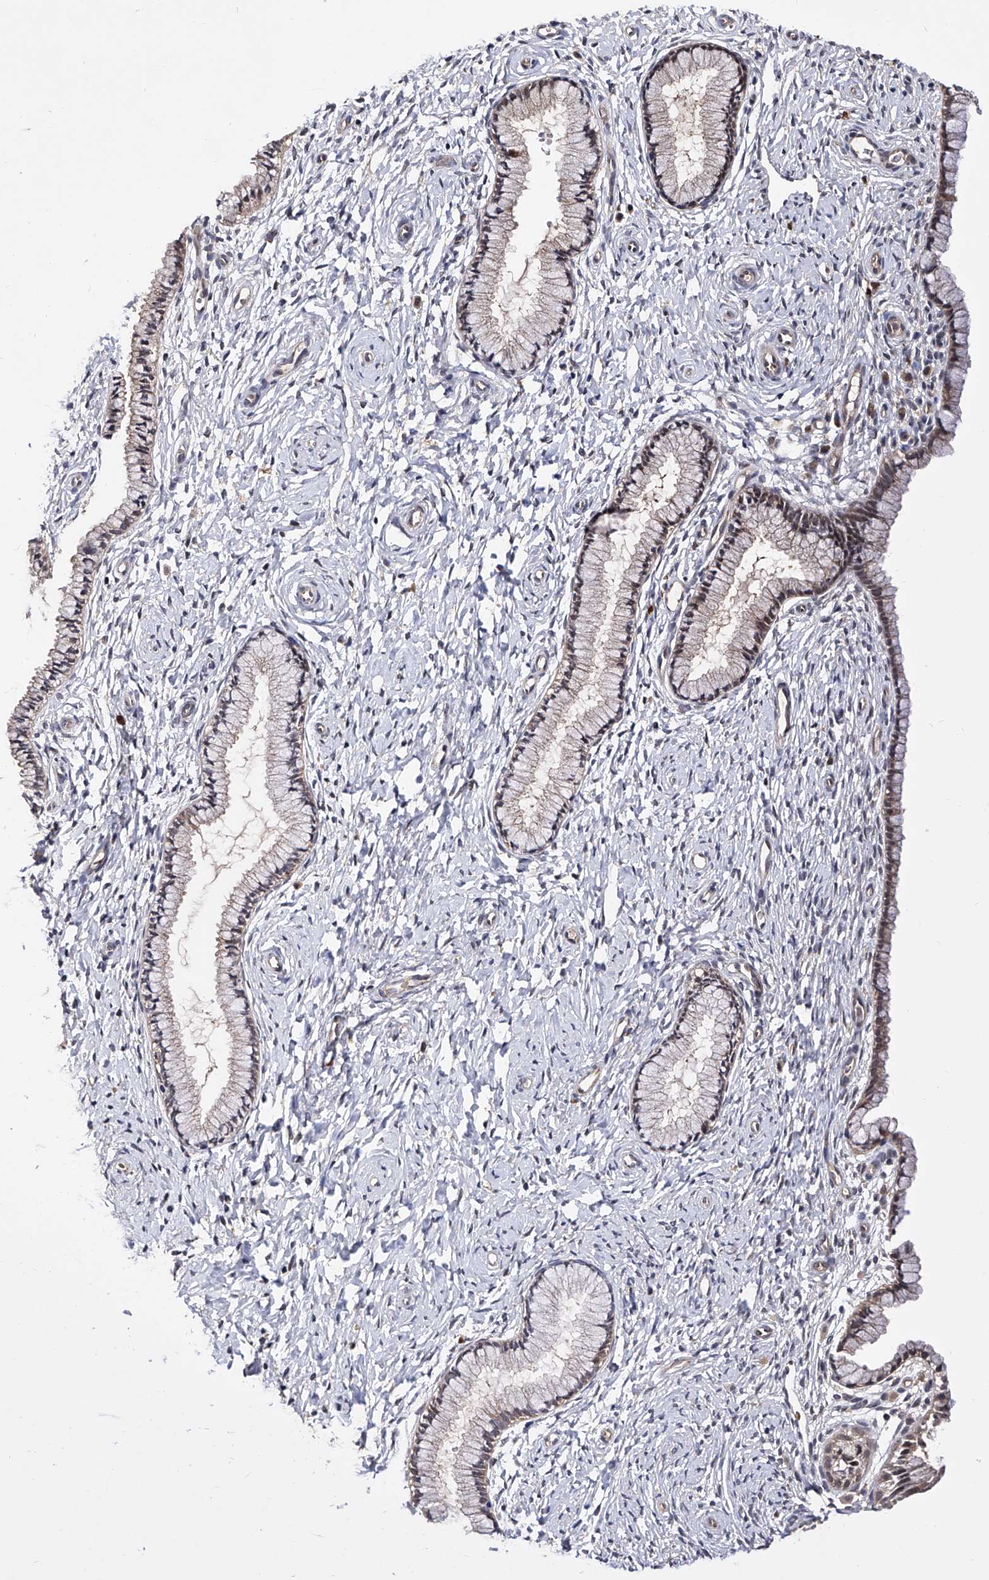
{"staining": {"intensity": "moderate", "quantity": "25%-75%", "location": "cytoplasmic/membranous"}, "tissue": "cervix", "cell_type": "Glandular cells", "image_type": "normal", "snomed": [{"axis": "morphology", "description": "Normal tissue, NOS"}, {"axis": "topography", "description": "Cervix"}], "caption": "Immunohistochemical staining of benign human cervix demonstrates medium levels of moderate cytoplasmic/membranous positivity in about 25%-75% of glandular cells.", "gene": "USP45", "patient": {"sex": "female", "age": 33}}